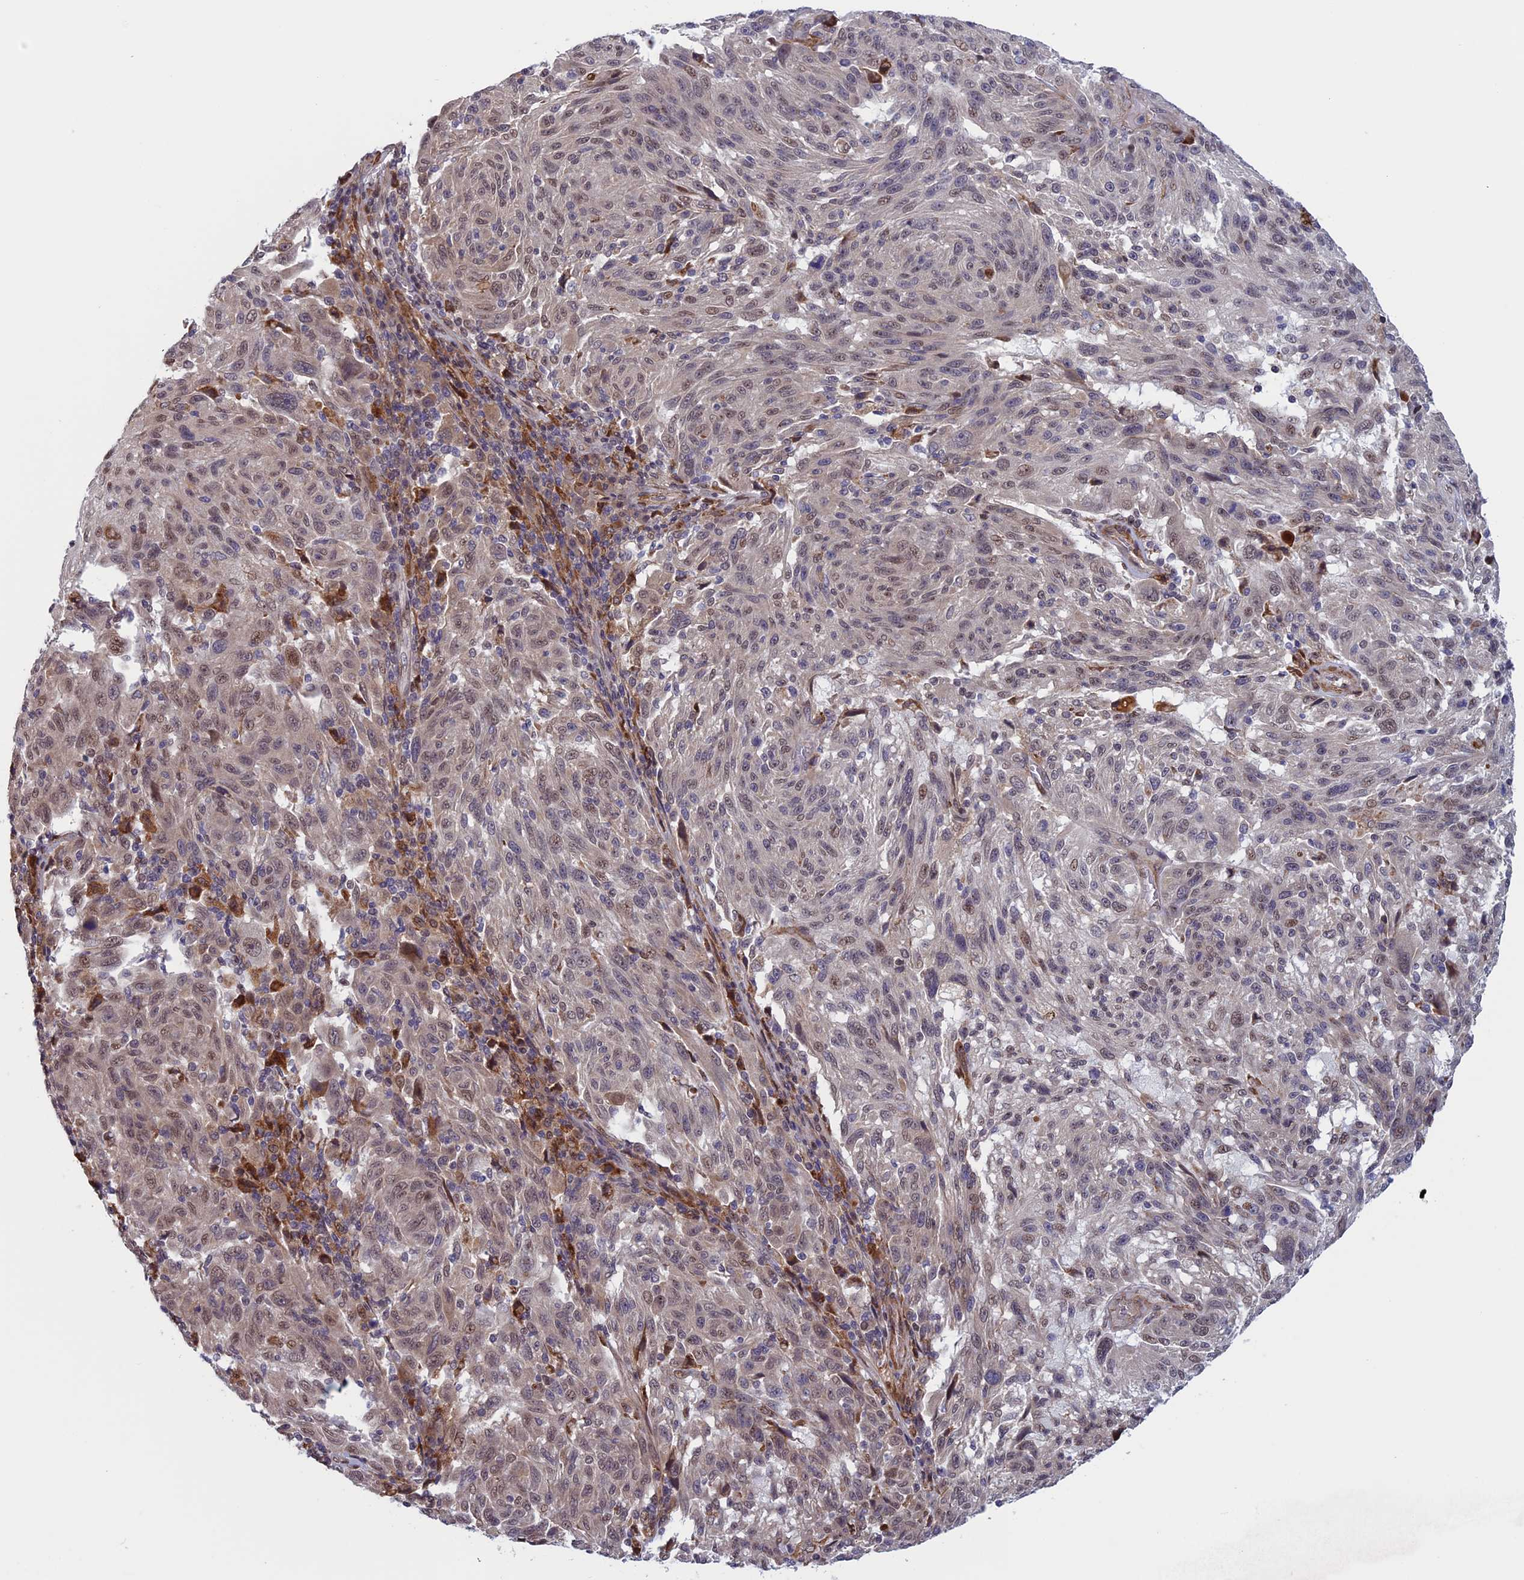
{"staining": {"intensity": "weak", "quantity": "25%-75%", "location": "nuclear"}, "tissue": "melanoma", "cell_type": "Tumor cells", "image_type": "cancer", "snomed": [{"axis": "morphology", "description": "Malignant melanoma, NOS"}, {"axis": "topography", "description": "Skin"}], "caption": "Weak nuclear expression is seen in about 25%-75% of tumor cells in malignant melanoma. (IHC, brightfield microscopy, high magnification).", "gene": "FADS1", "patient": {"sex": "male", "age": 53}}